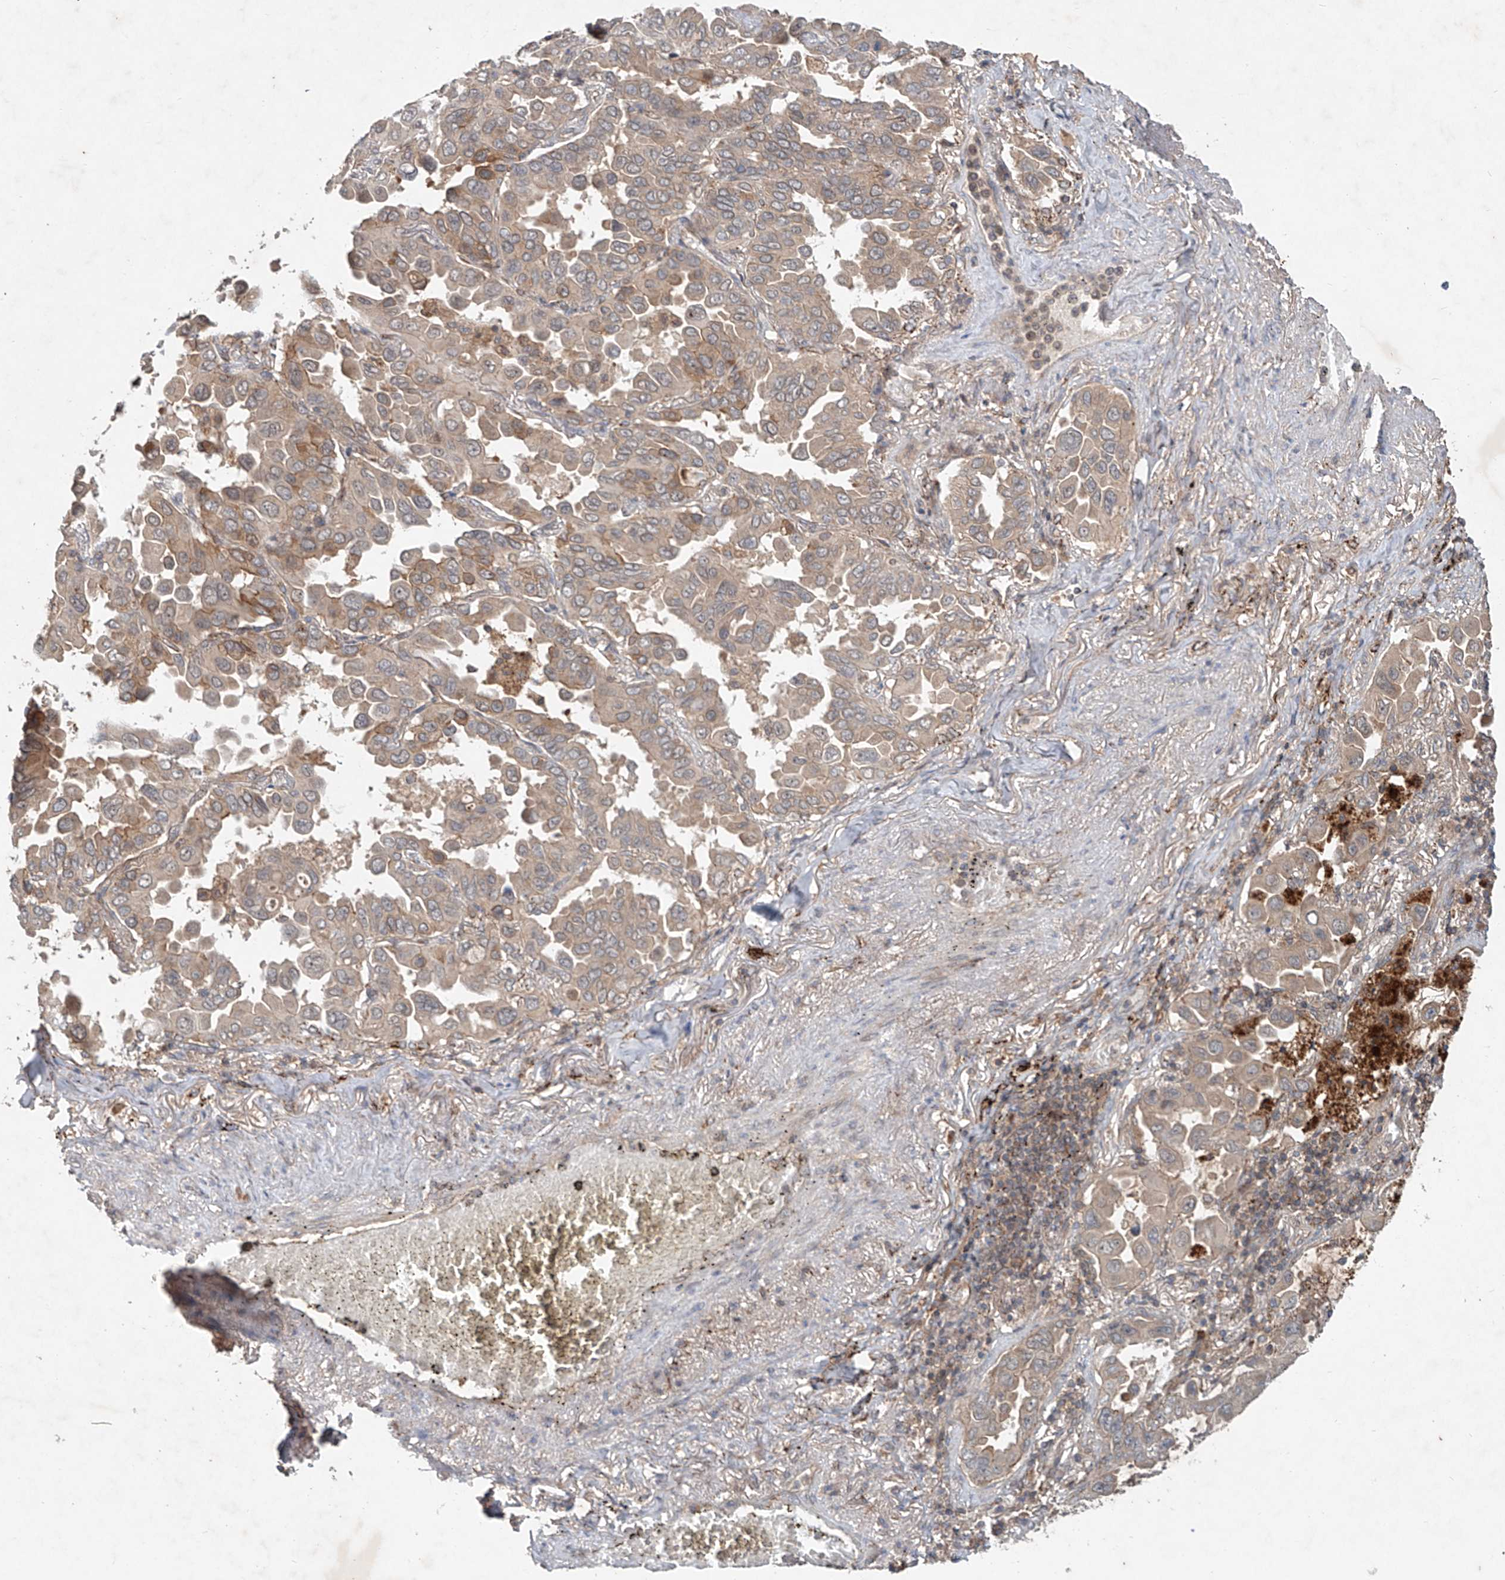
{"staining": {"intensity": "weak", "quantity": ">75%", "location": "cytoplasmic/membranous"}, "tissue": "lung cancer", "cell_type": "Tumor cells", "image_type": "cancer", "snomed": [{"axis": "morphology", "description": "Adenocarcinoma, NOS"}, {"axis": "topography", "description": "Lung"}], "caption": "Weak cytoplasmic/membranous staining is present in approximately >75% of tumor cells in lung adenocarcinoma.", "gene": "IER5", "patient": {"sex": "male", "age": 64}}